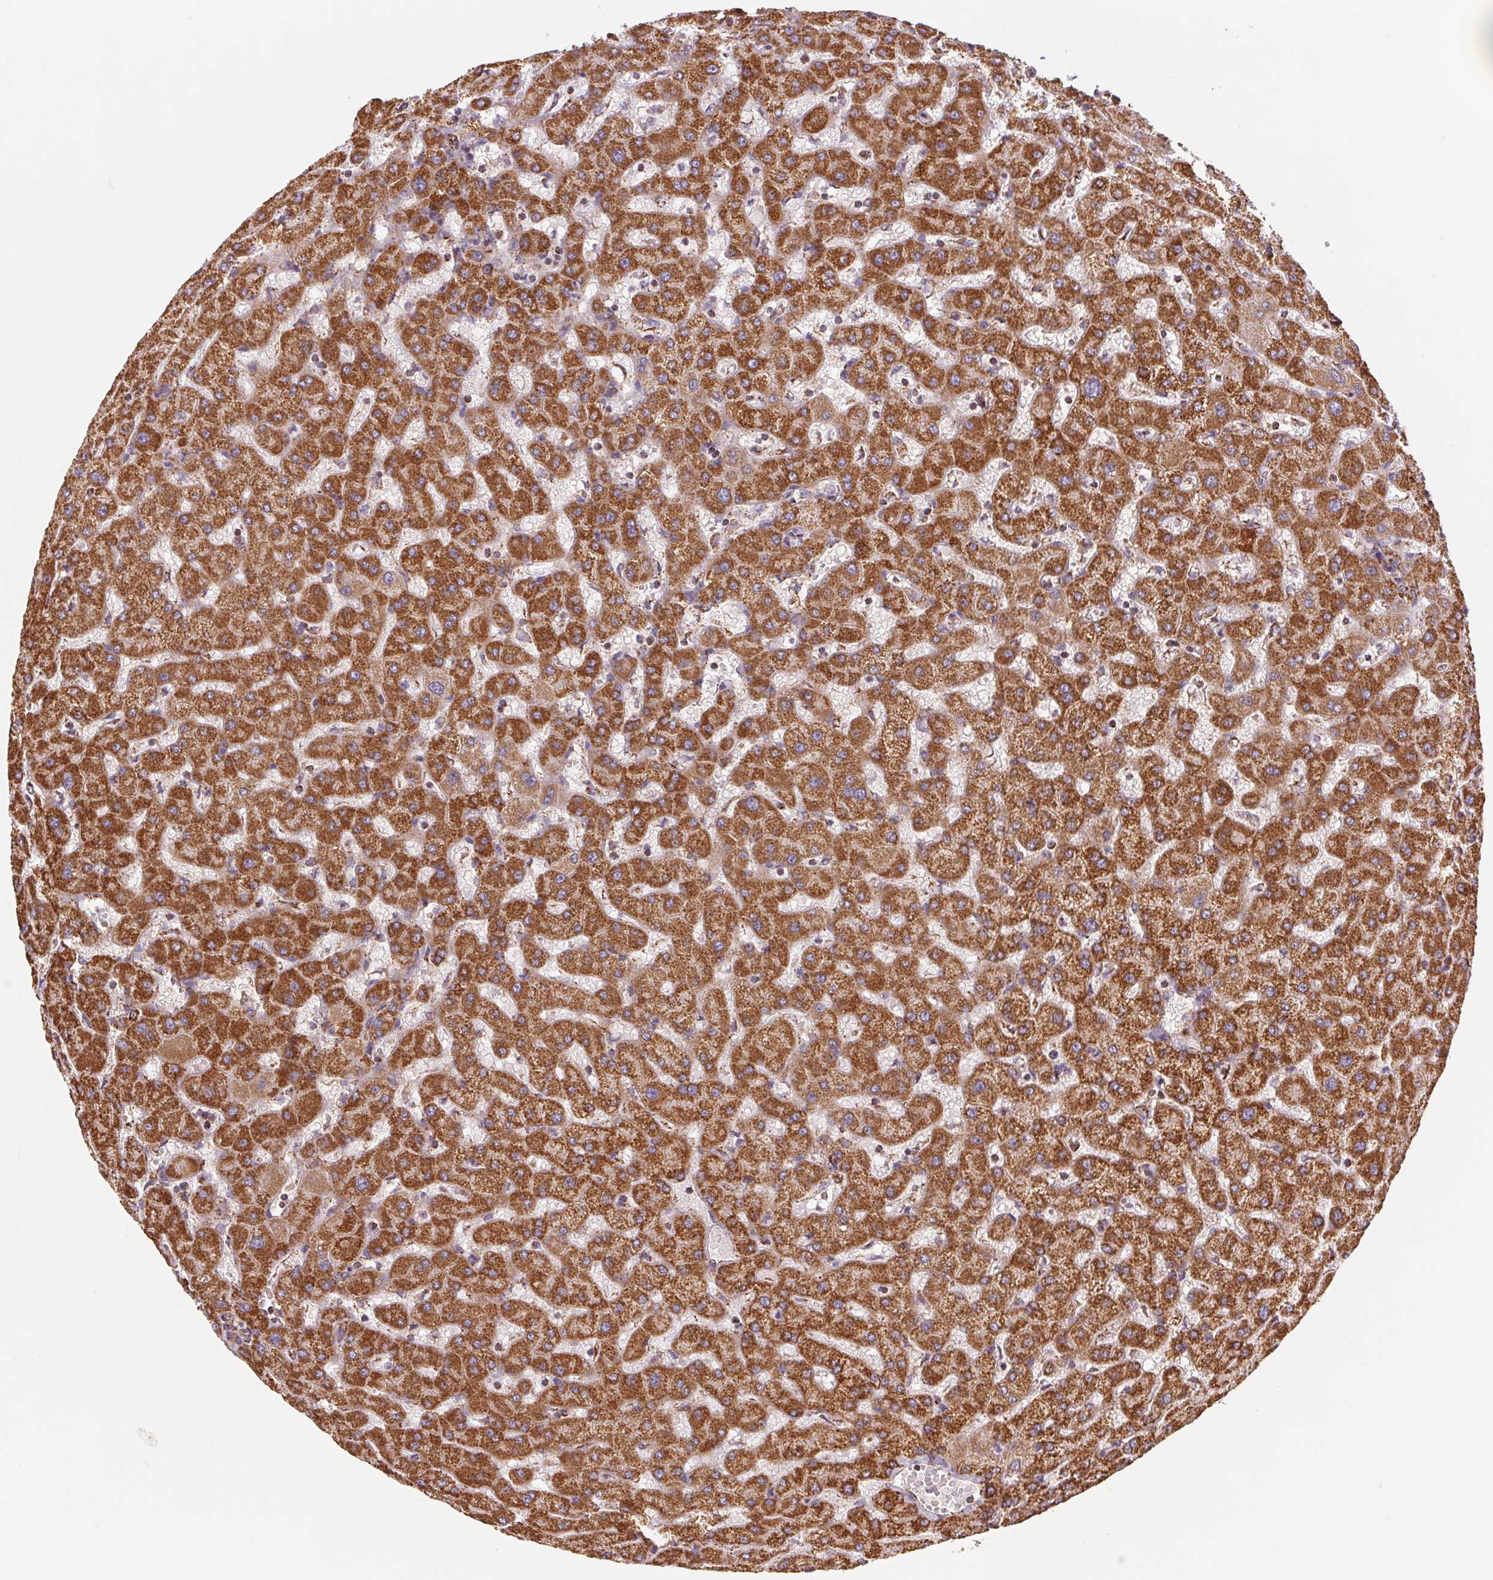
{"staining": {"intensity": "strong", "quantity": ">75%", "location": "cytoplasmic/membranous"}, "tissue": "liver", "cell_type": "Cholangiocytes", "image_type": "normal", "snomed": [{"axis": "morphology", "description": "Normal tissue, NOS"}, {"axis": "topography", "description": "Liver"}], "caption": "This image shows immunohistochemistry staining of normal liver, with high strong cytoplasmic/membranous positivity in about >75% of cholangiocytes.", "gene": "NDUFS2", "patient": {"sex": "female", "age": 63}}